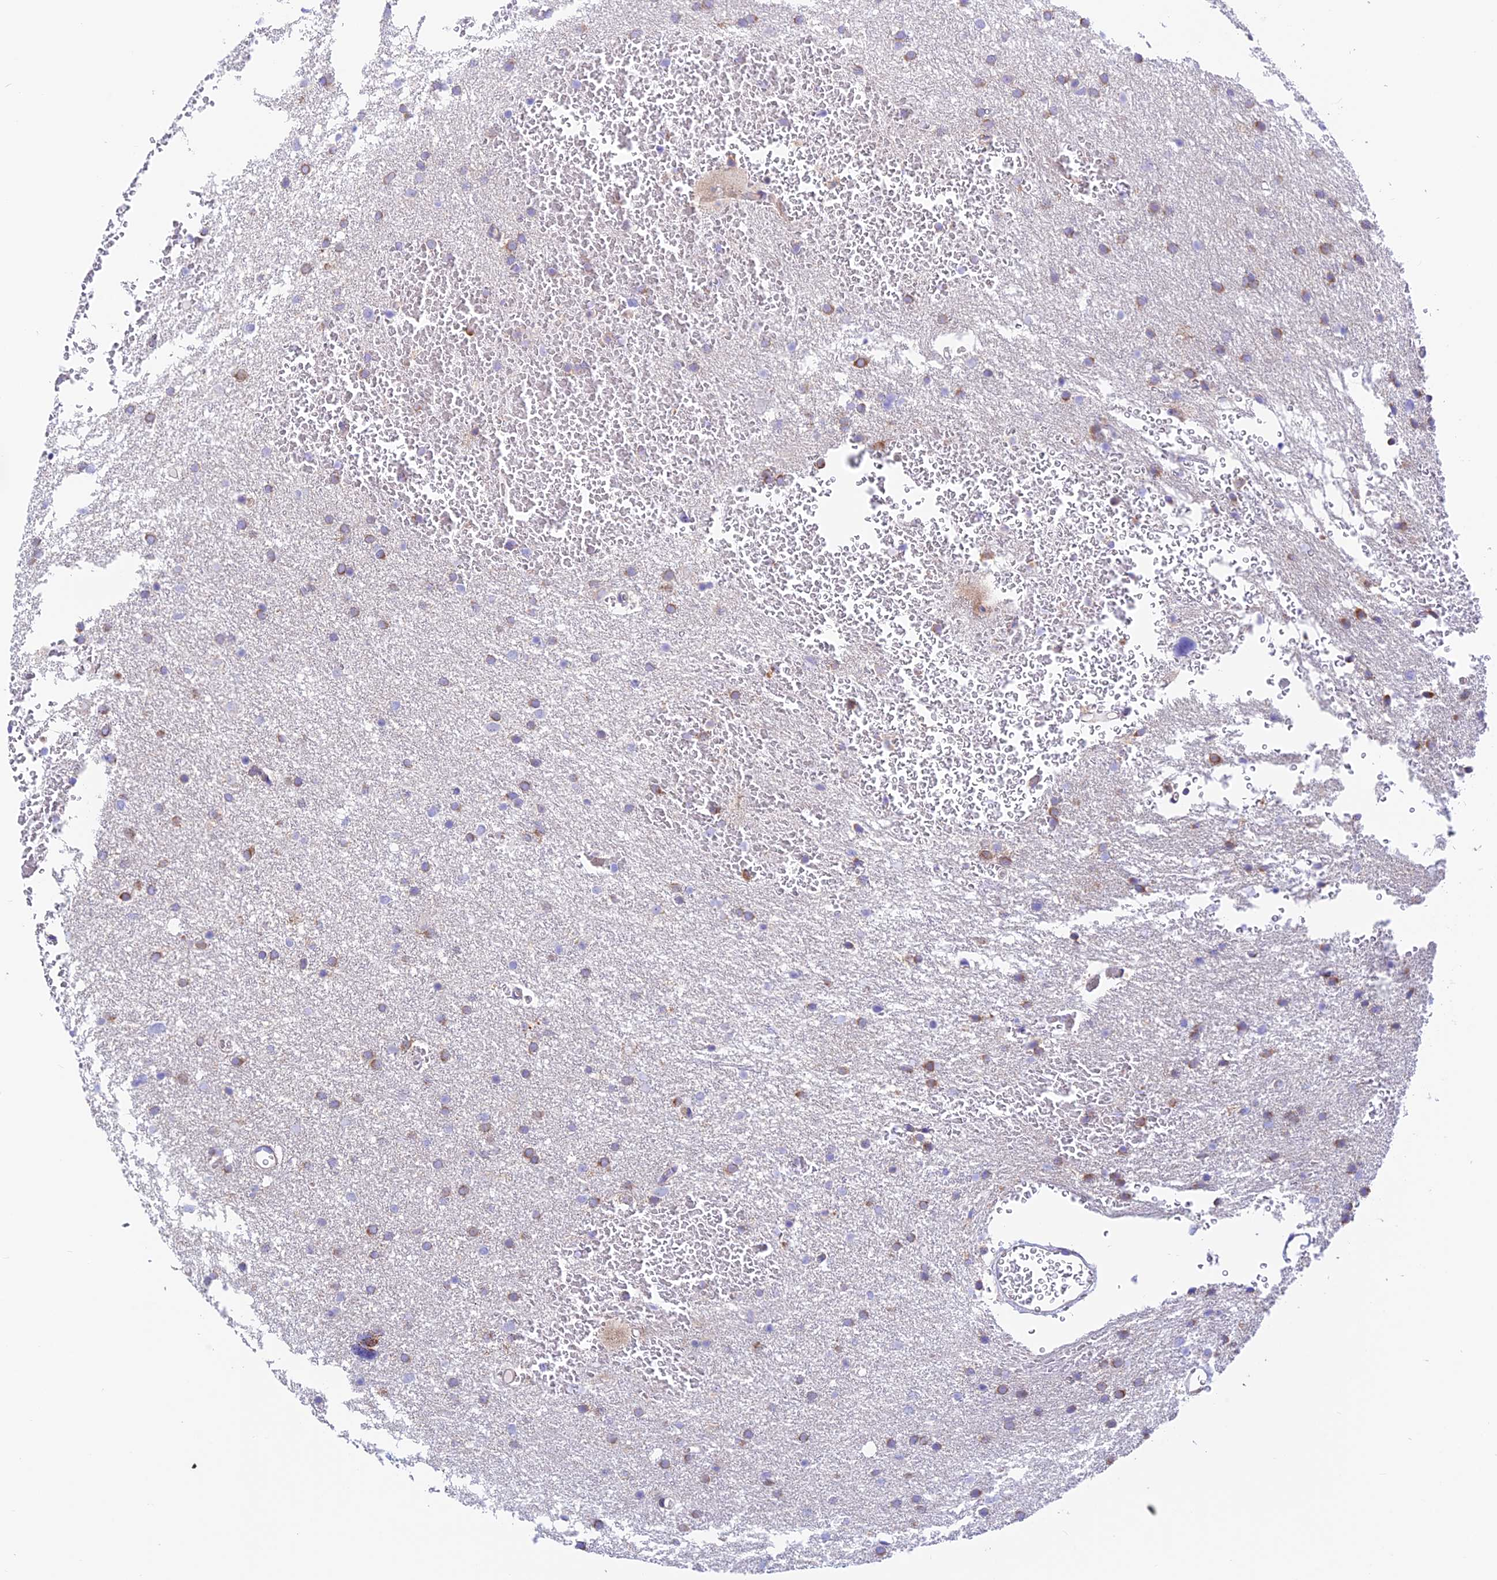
{"staining": {"intensity": "weak", "quantity": "25%-75%", "location": "cytoplasmic/membranous"}, "tissue": "glioma", "cell_type": "Tumor cells", "image_type": "cancer", "snomed": [{"axis": "morphology", "description": "Glioma, malignant, High grade"}, {"axis": "topography", "description": "Cerebral cortex"}], "caption": "IHC image of glioma stained for a protein (brown), which exhibits low levels of weak cytoplasmic/membranous positivity in approximately 25%-75% of tumor cells.", "gene": "PRIM1", "patient": {"sex": "female", "age": 36}}